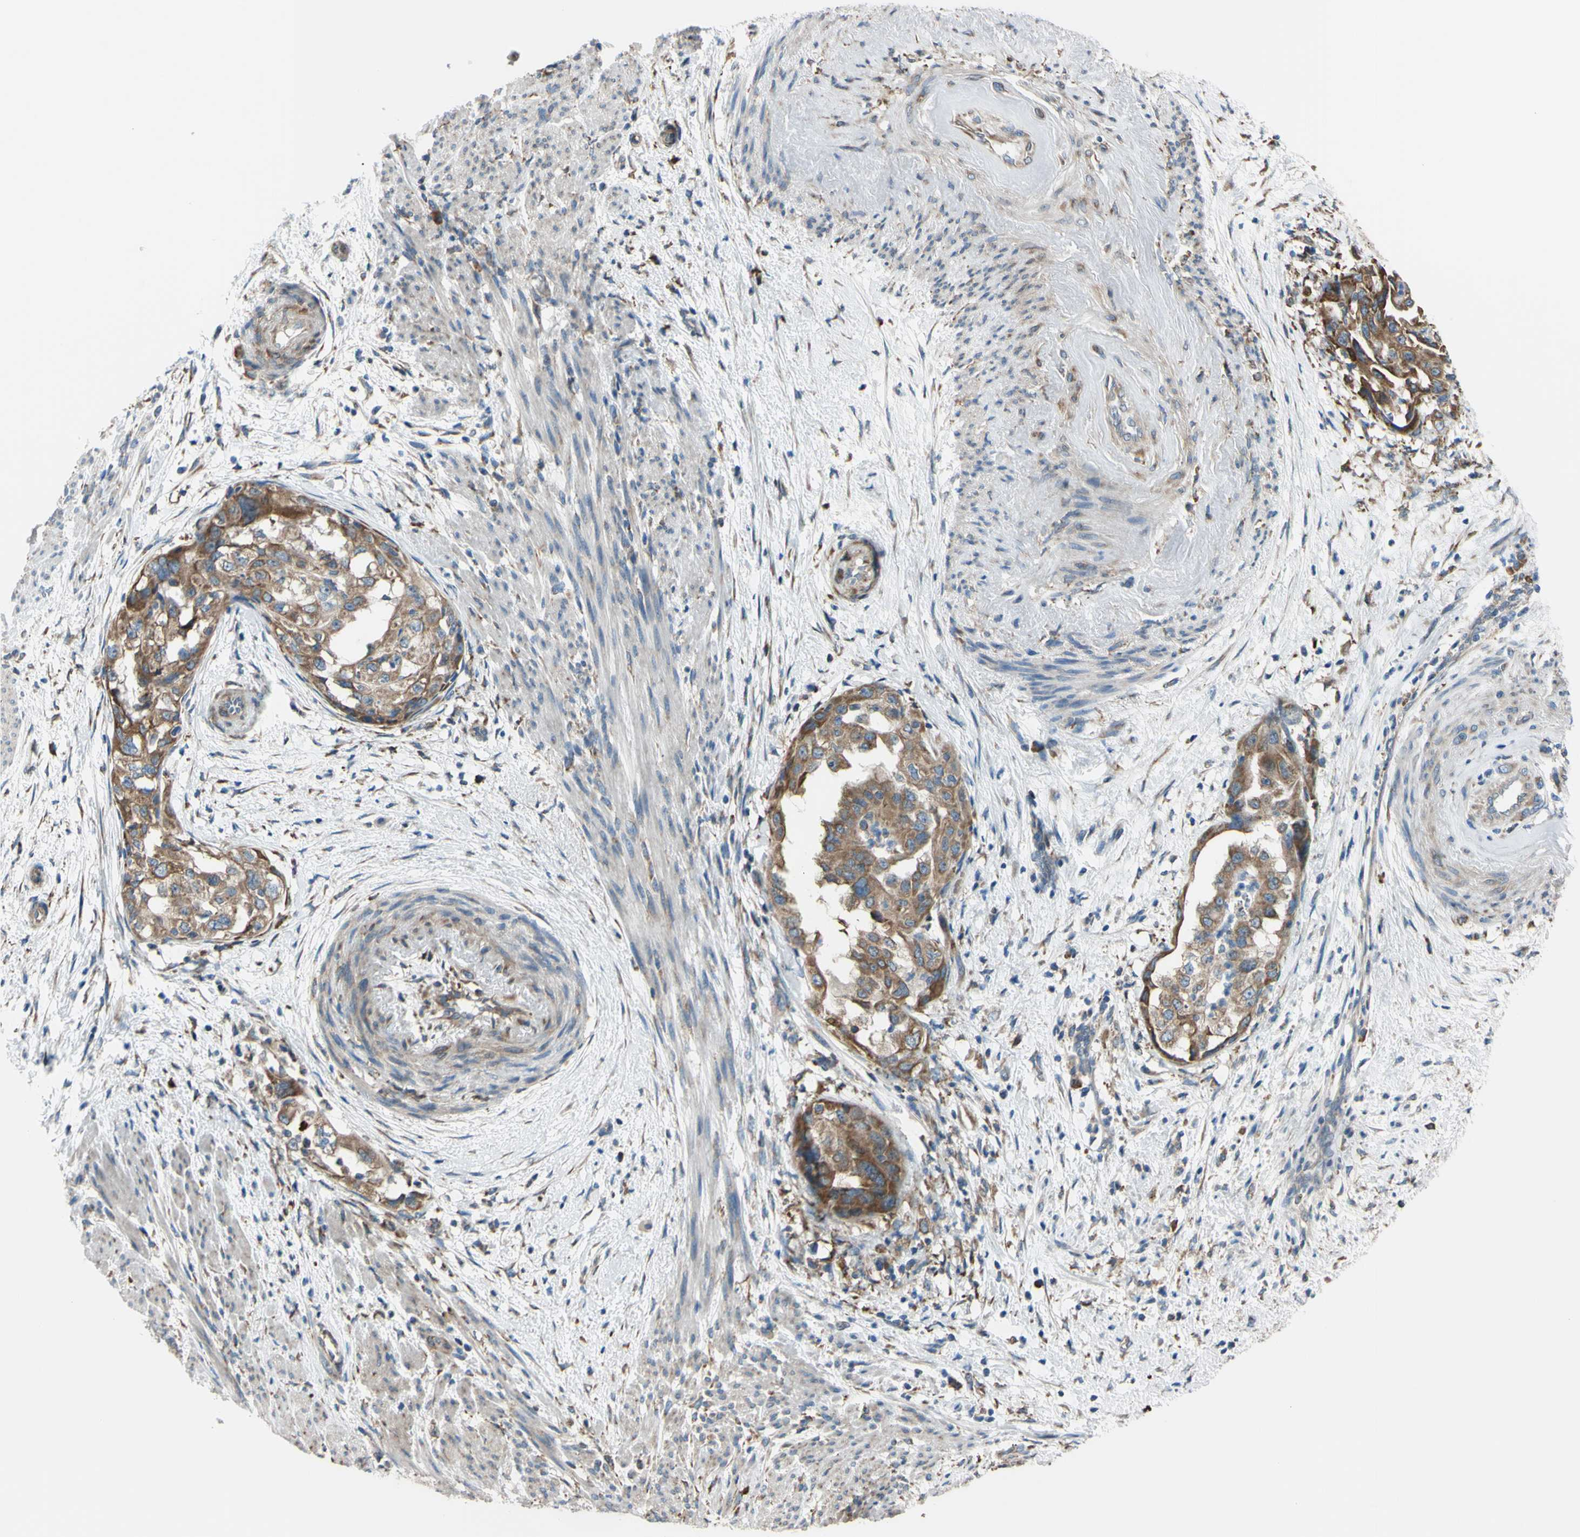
{"staining": {"intensity": "strong", "quantity": ">75%", "location": "cytoplasmic/membranous"}, "tissue": "endometrial cancer", "cell_type": "Tumor cells", "image_type": "cancer", "snomed": [{"axis": "morphology", "description": "Adenocarcinoma, NOS"}, {"axis": "topography", "description": "Endometrium"}], "caption": "Immunohistochemical staining of human endometrial cancer (adenocarcinoma) displays strong cytoplasmic/membranous protein staining in about >75% of tumor cells. (brown staining indicates protein expression, while blue staining denotes nuclei).", "gene": "BMF", "patient": {"sex": "female", "age": 85}}